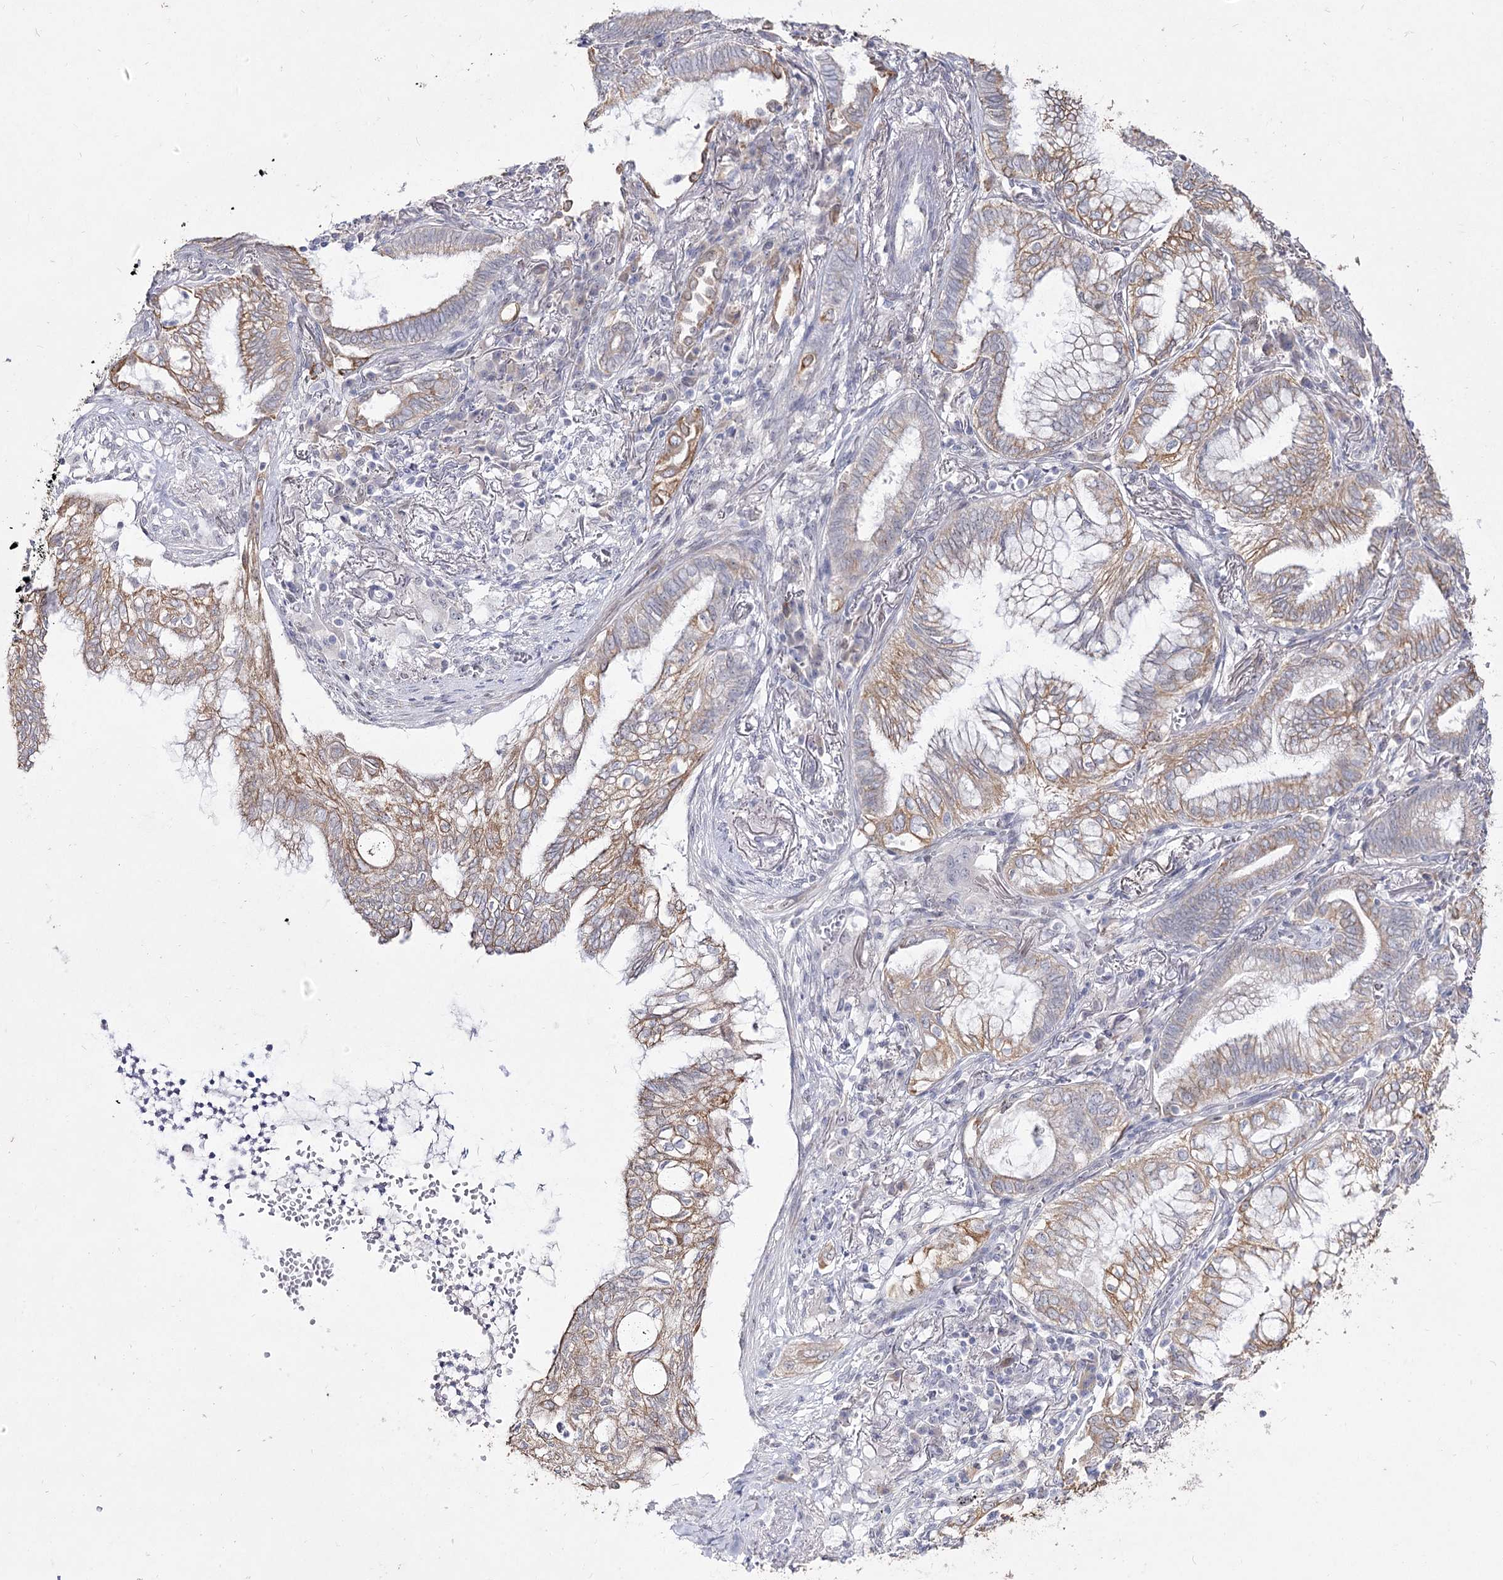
{"staining": {"intensity": "moderate", "quantity": ">75%", "location": "cytoplasmic/membranous"}, "tissue": "lung cancer", "cell_type": "Tumor cells", "image_type": "cancer", "snomed": [{"axis": "morphology", "description": "Adenocarcinoma, NOS"}, {"axis": "topography", "description": "Lung"}], "caption": "A brown stain highlights moderate cytoplasmic/membranous staining of a protein in human lung cancer tumor cells. The protein of interest is stained brown, and the nuclei are stained in blue (DAB (3,3'-diaminobenzidine) IHC with brightfield microscopy, high magnification).", "gene": "DDX50", "patient": {"sex": "female", "age": 70}}